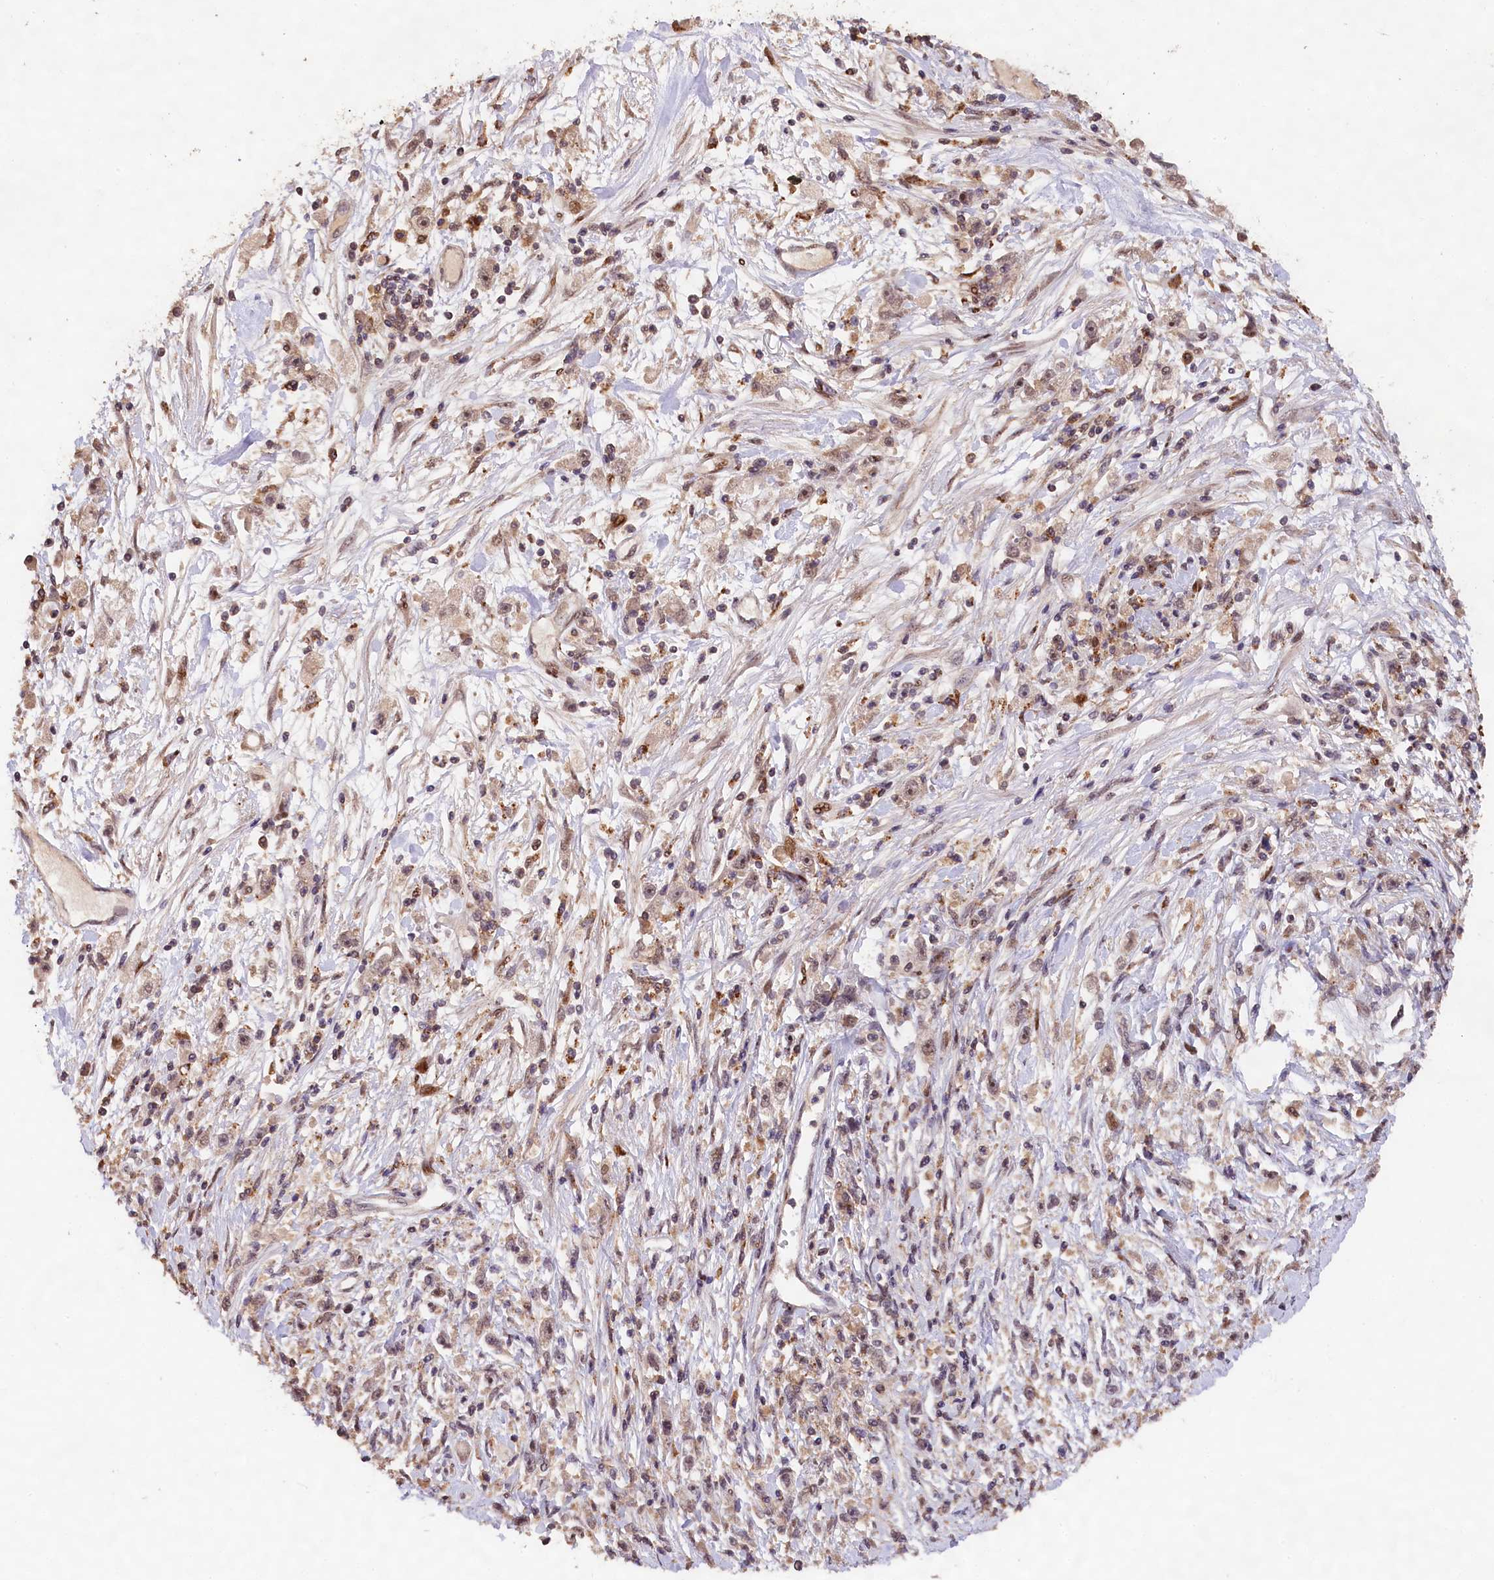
{"staining": {"intensity": "weak", "quantity": ">75%", "location": "cytoplasmic/membranous,nuclear"}, "tissue": "stomach cancer", "cell_type": "Tumor cells", "image_type": "cancer", "snomed": [{"axis": "morphology", "description": "Adenocarcinoma, NOS"}, {"axis": "topography", "description": "Stomach"}], "caption": "Adenocarcinoma (stomach) stained with a protein marker shows weak staining in tumor cells.", "gene": "PHAF1", "patient": {"sex": "female", "age": 59}}